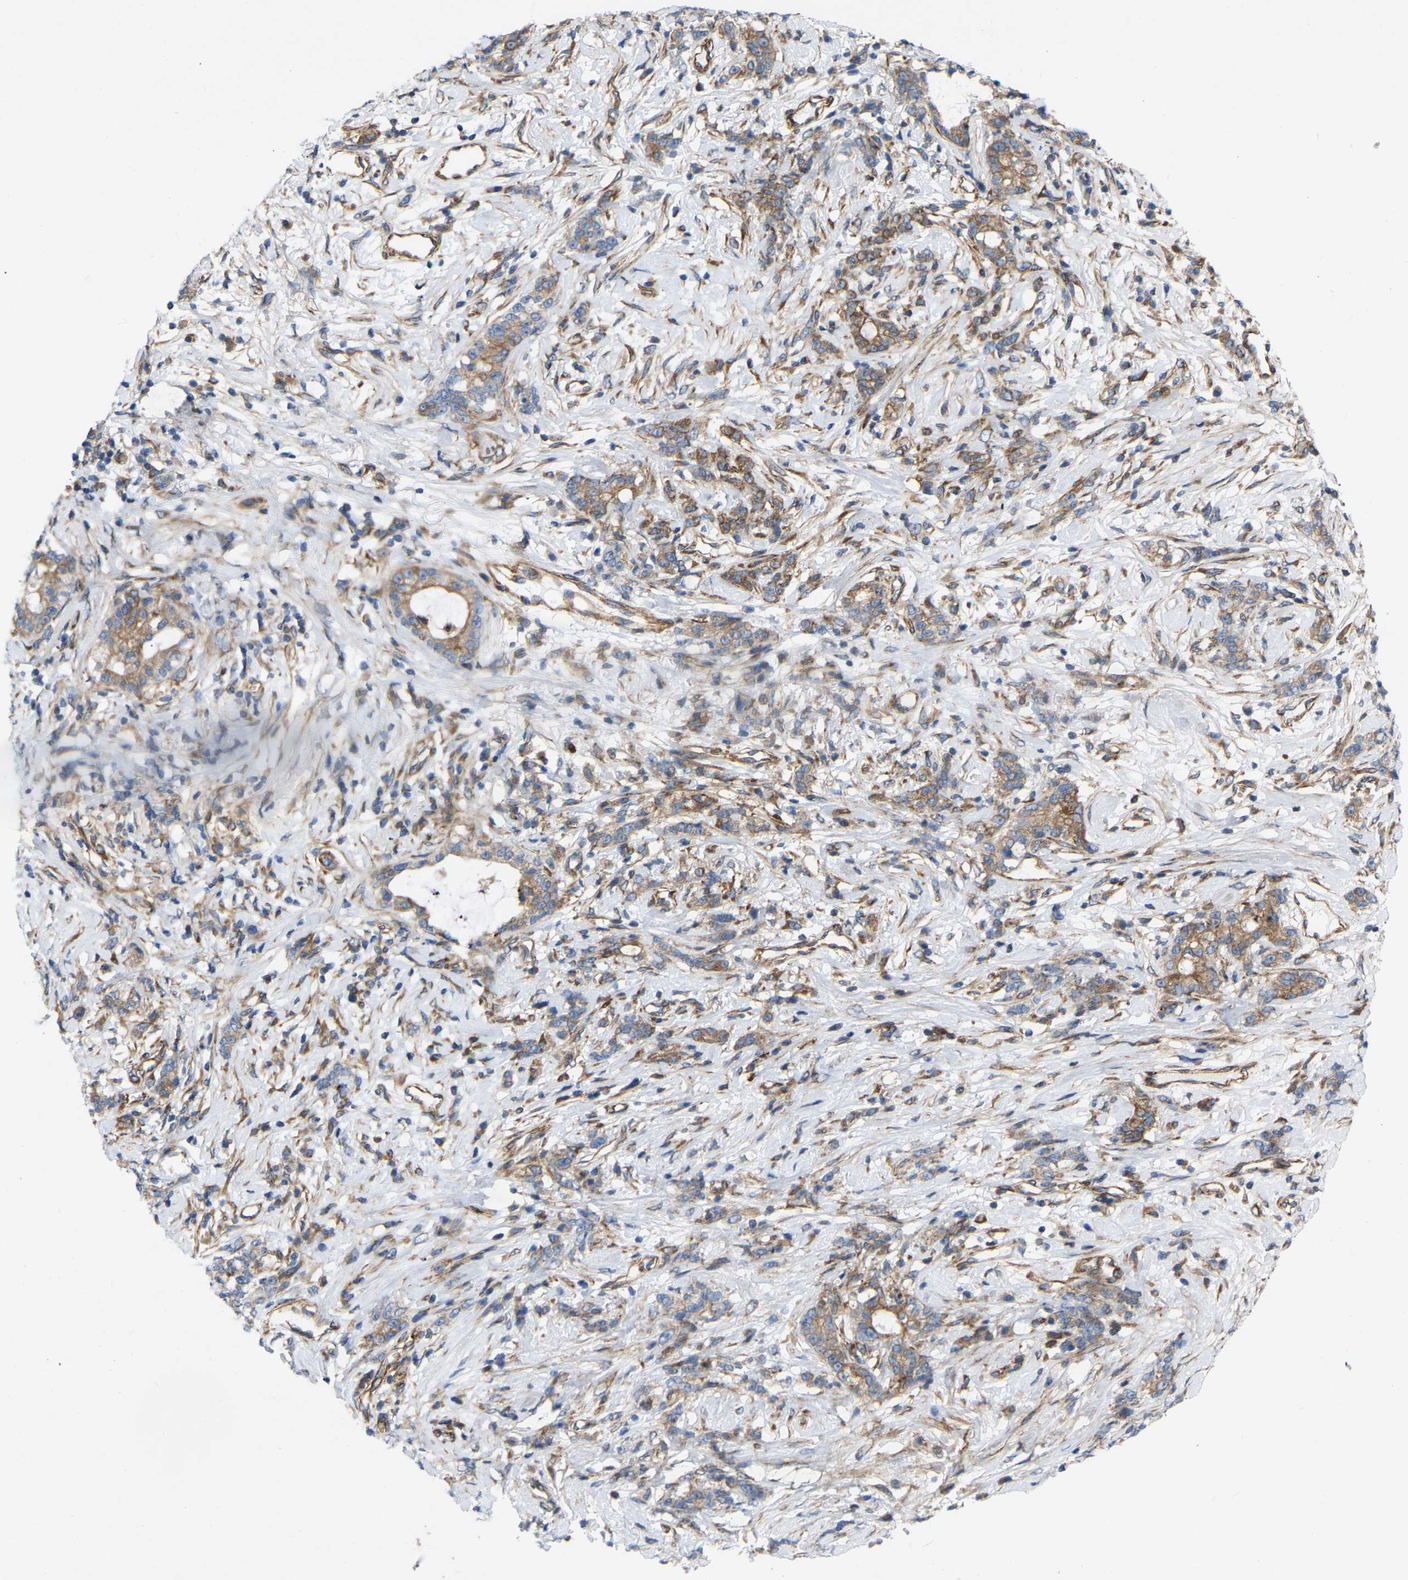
{"staining": {"intensity": "moderate", "quantity": "25%-75%", "location": "cytoplasmic/membranous"}, "tissue": "stomach cancer", "cell_type": "Tumor cells", "image_type": "cancer", "snomed": [{"axis": "morphology", "description": "Adenocarcinoma, NOS"}, {"axis": "topography", "description": "Stomach, lower"}], "caption": "High-power microscopy captured an immunohistochemistry (IHC) histopathology image of adenocarcinoma (stomach), revealing moderate cytoplasmic/membranous positivity in about 25%-75% of tumor cells.", "gene": "TOR1B", "patient": {"sex": "male", "age": 88}}